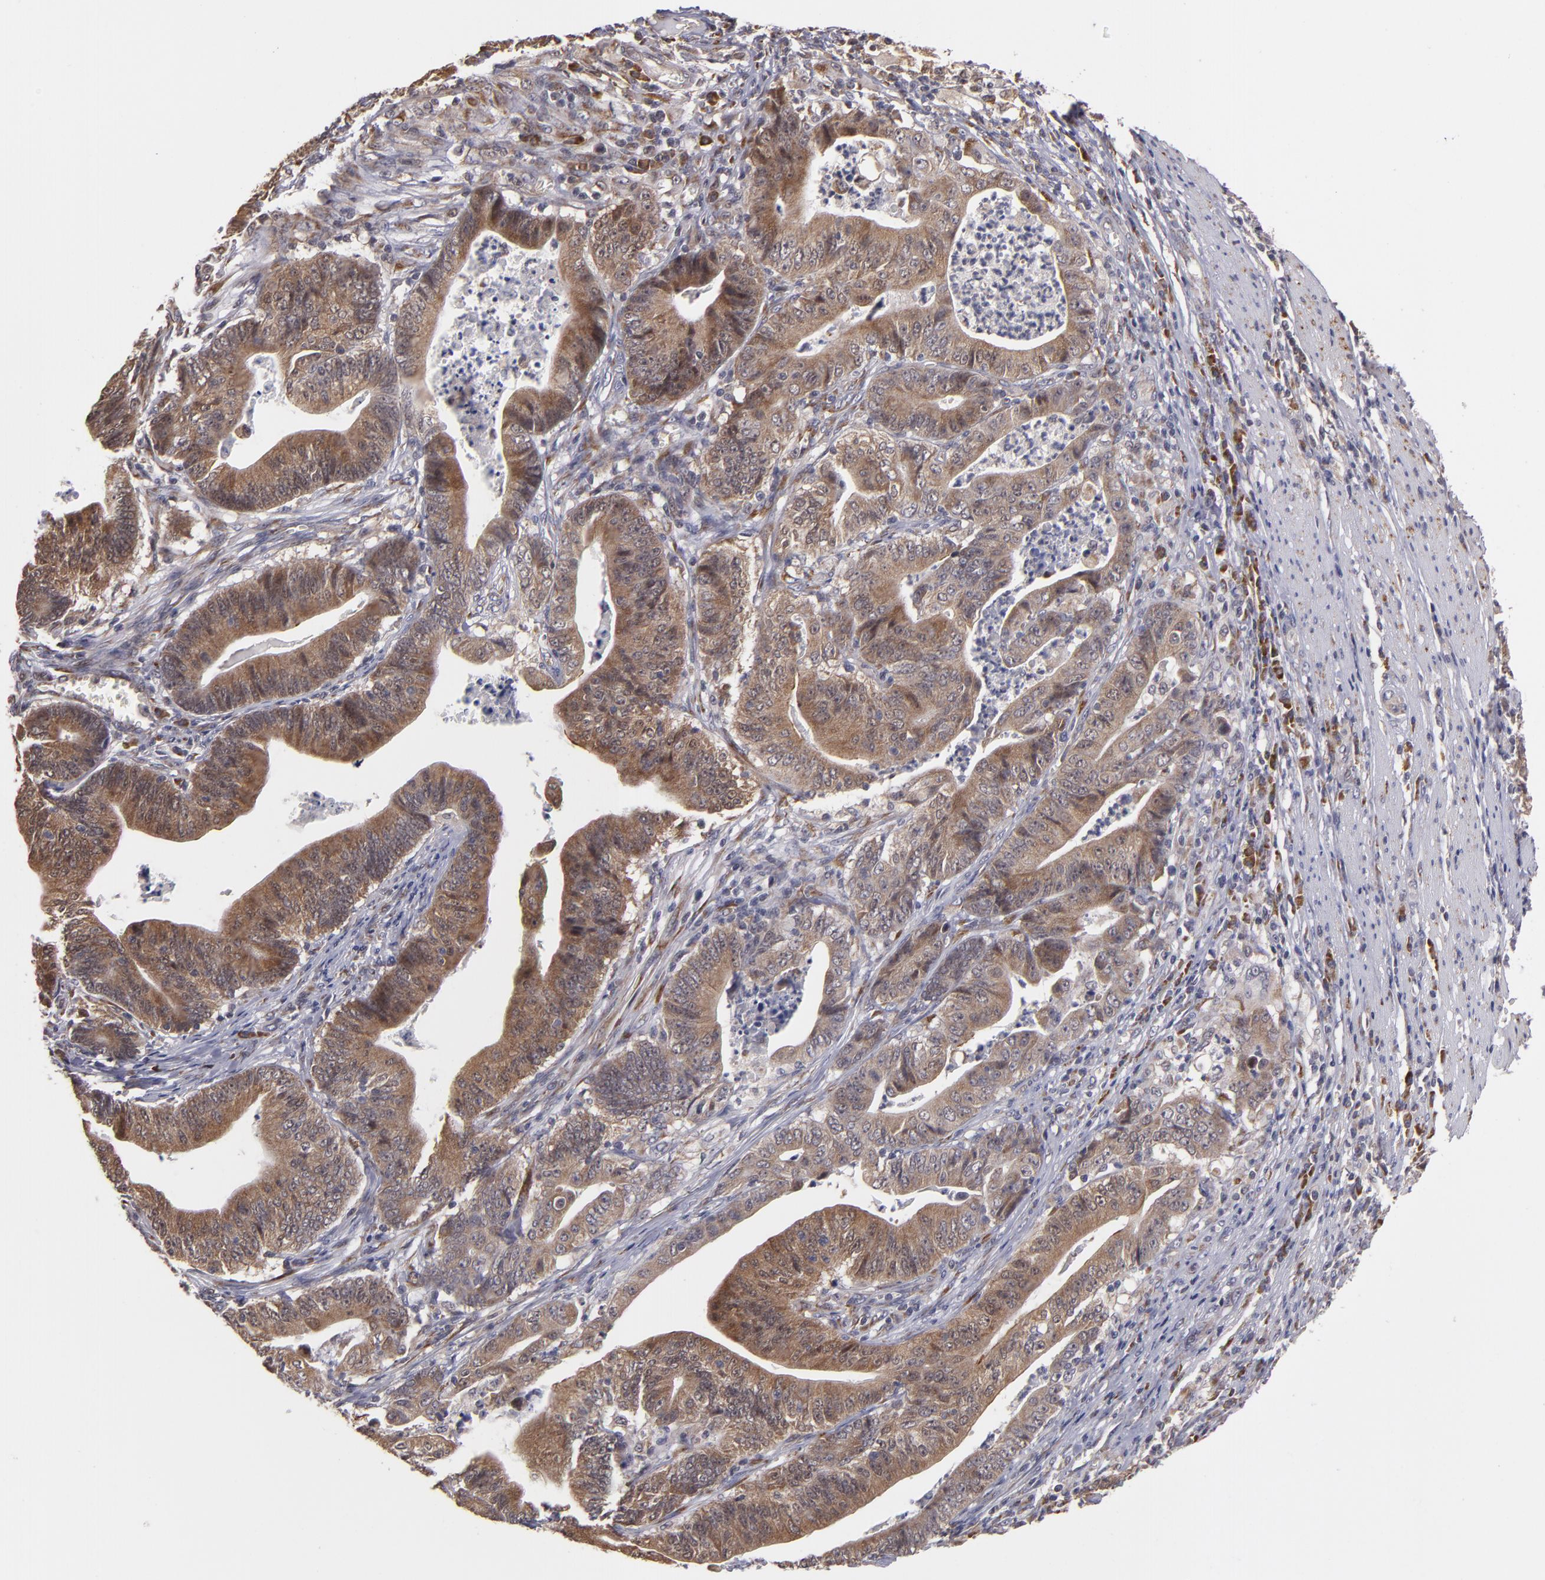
{"staining": {"intensity": "moderate", "quantity": ">75%", "location": "cytoplasmic/membranous"}, "tissue": "stomach cancer", "cell_type": "Tumor cells", "image_type": "cancer", "snomed": [{"axis": "morphology", "description": "Adenocarcinoma, NOS"}, {"axis": "topography", "description": "Stomach, lower"}], "caption": "Immunohistochemical staining of adenocarcinoma (stomach) demonstrates medium levels of moderate cytoplasmic/membranous expression in about >75% of tumor cells. (IHC, brightfield microscopy, high magnification).", "gene": "CASP1", "patient": {"sex": "female", "age": 86}}